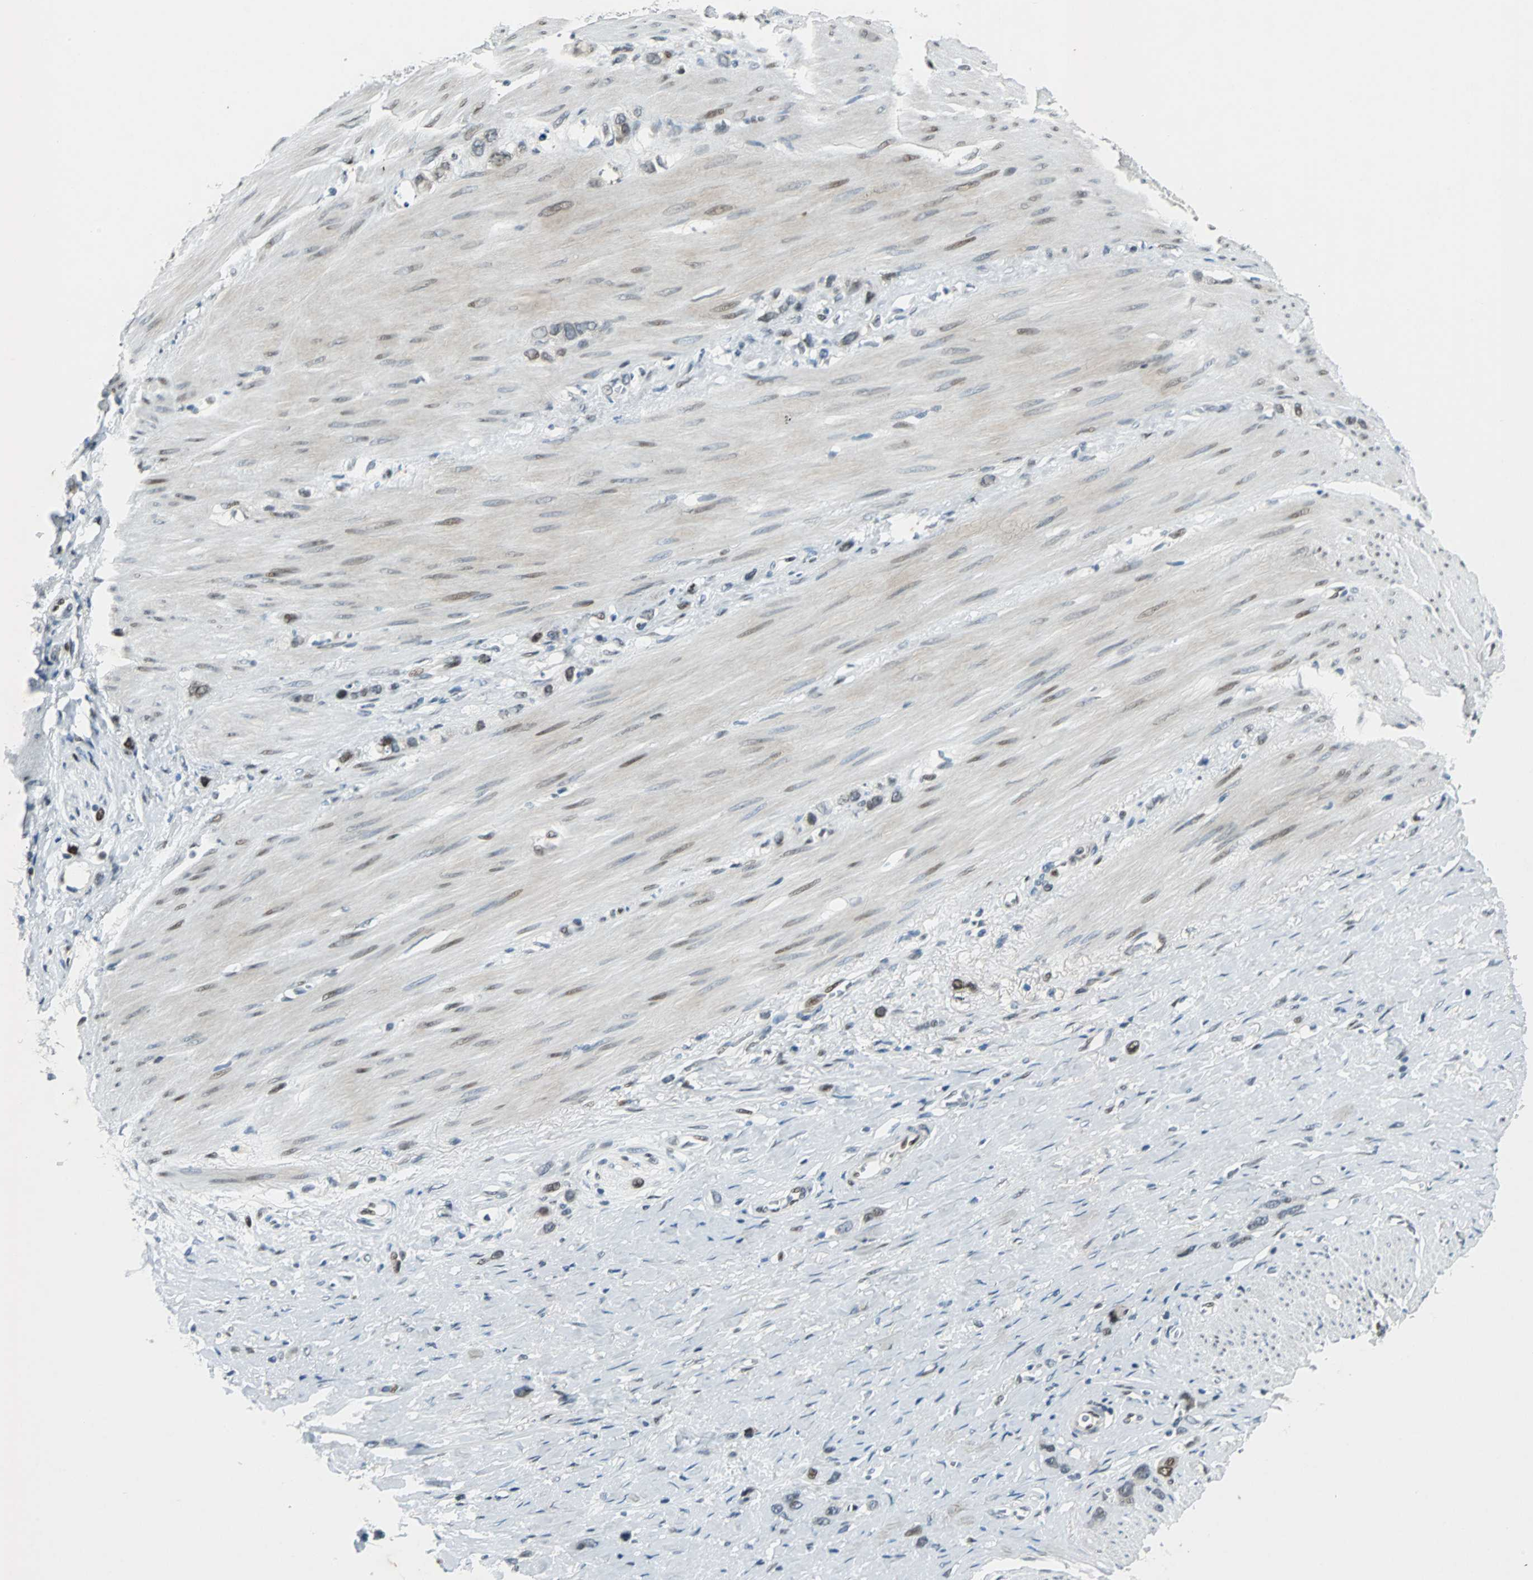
{"staining": {"intensity": "strong", "quantity": "<25%", "location": "nuclear"}, "tissue": "stomach cancer", "cell_type": "Tumor cells", "image_type": "cancer", "snomed": [{"axis": "morphology", "description": "Normal tissue, NOS"}, {"axis": "morphology", "description": "Adenocarcinoma, NOS"}, {"axis": "morphology", "description": "Adenocarcinoma, High grade"}, {"axis": "topography", "description": "Stomach, upper"}, {"axis": "topography", "description": "Stomach"}], "caption": "Protein expression by IHC demonstrates strong nuclear positivity in approximately <25% of tumor cells in stomach cancer (adenocarcinoma). The staining was performed using DAB to visualize the protein expression in brown, while the nuclei were stained in blue with hematoxylin (Magnification: 20x).", "gene": "AJUBA", "patient": {"sex": "female", "age": 65}}